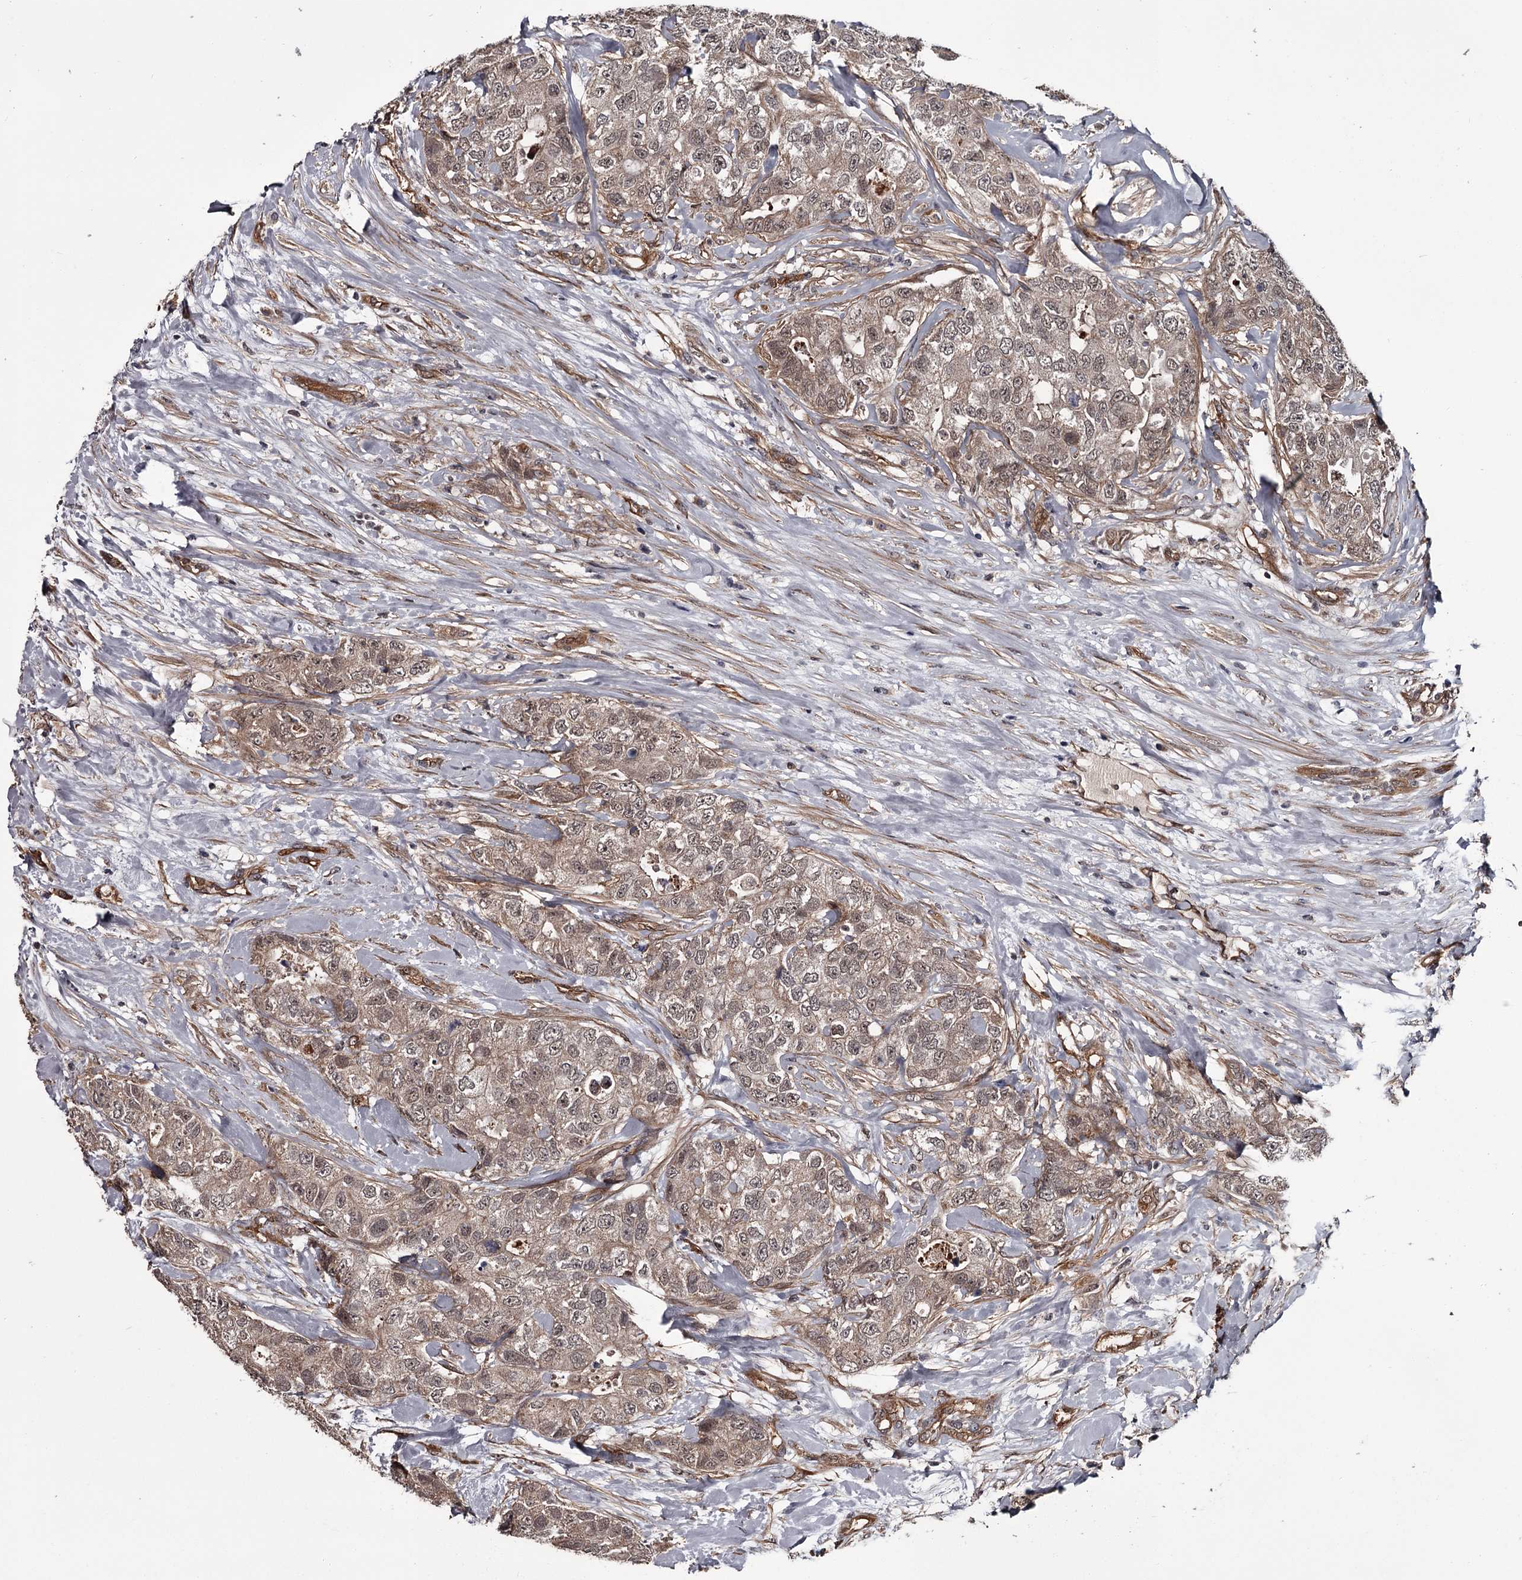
{"staining": {"intensity": "weak", "quantity": ">75%", "location": "cytoplasmic/membranous,nuclear"}, "tissue": "breast cancer", "cell_type": "Tumor cells", "image_type": "cancer", "snomed": [{"axis": "morphology", "description": "Duct carcinoma"}, {"axis": "topography", "description": "Breast"}], "caption": "Protein expression analysis of breast cancer displays weak cytoplasmic/membranous and nuclear expression in about >75% of tumor cells. (Stains: DAB in brown, nuclei in blue, Microscopy: brightfield microscopy at high magnification).", "gene": "CDC42EP2", "patient": {"sex": "female", "age": 62}}